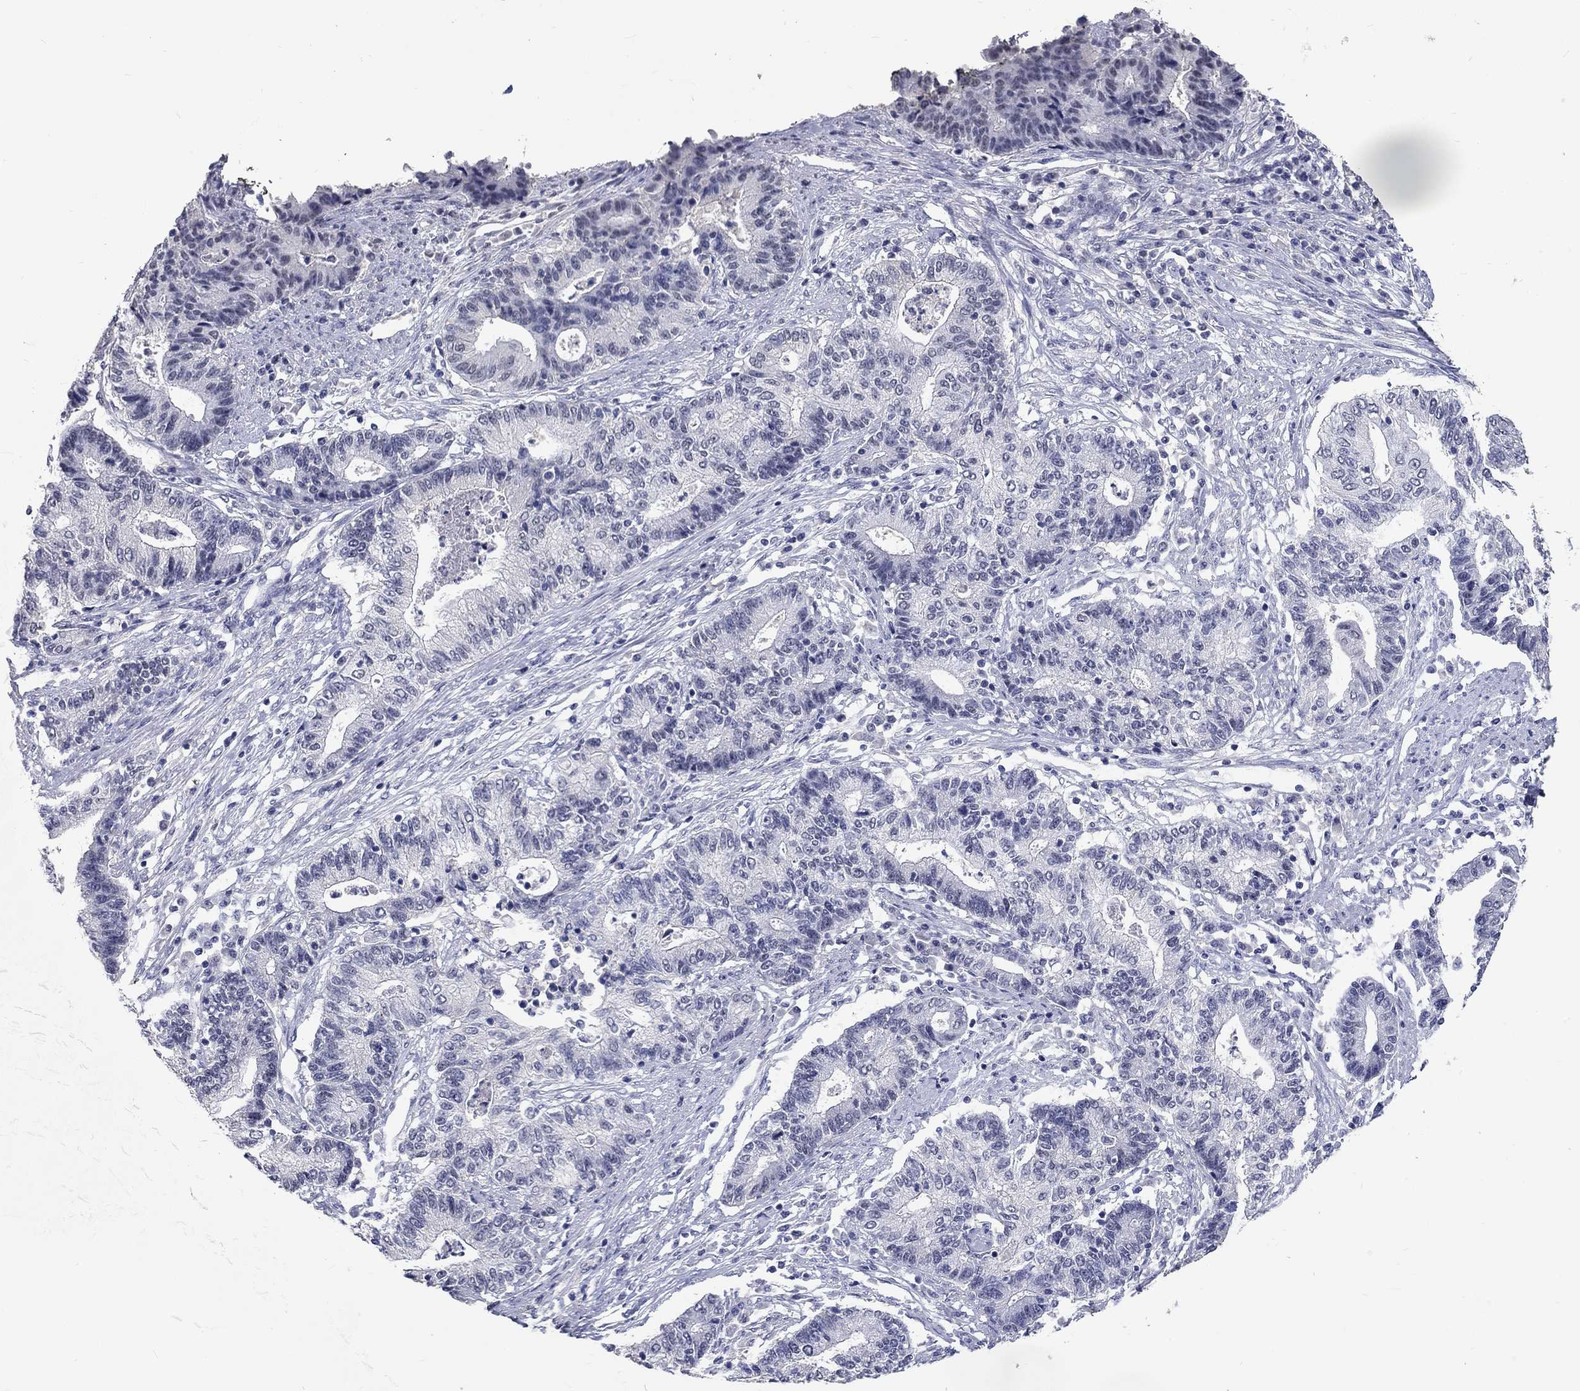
{"staining": {"intensity": "negative", "quantity": "none", "location": "none"}, "tissue": "endometrial cancer", "cell_type": "Tumor cells", "image_type": "cancer", "snomed": [{"axis": "morphology", "description": "Adenocarcinoma, NOS"}, {"axis": "topography", "description": "Uterus"}, {"axis": "topography", "description": "Endometrium"}], "caption": "Endometrial adenocarcinoma was stained to show a protein in brown. There is no significant staining in tumor cells.", "gene": "GRIN1", "patient": {"sex": "female", "age": 54}}